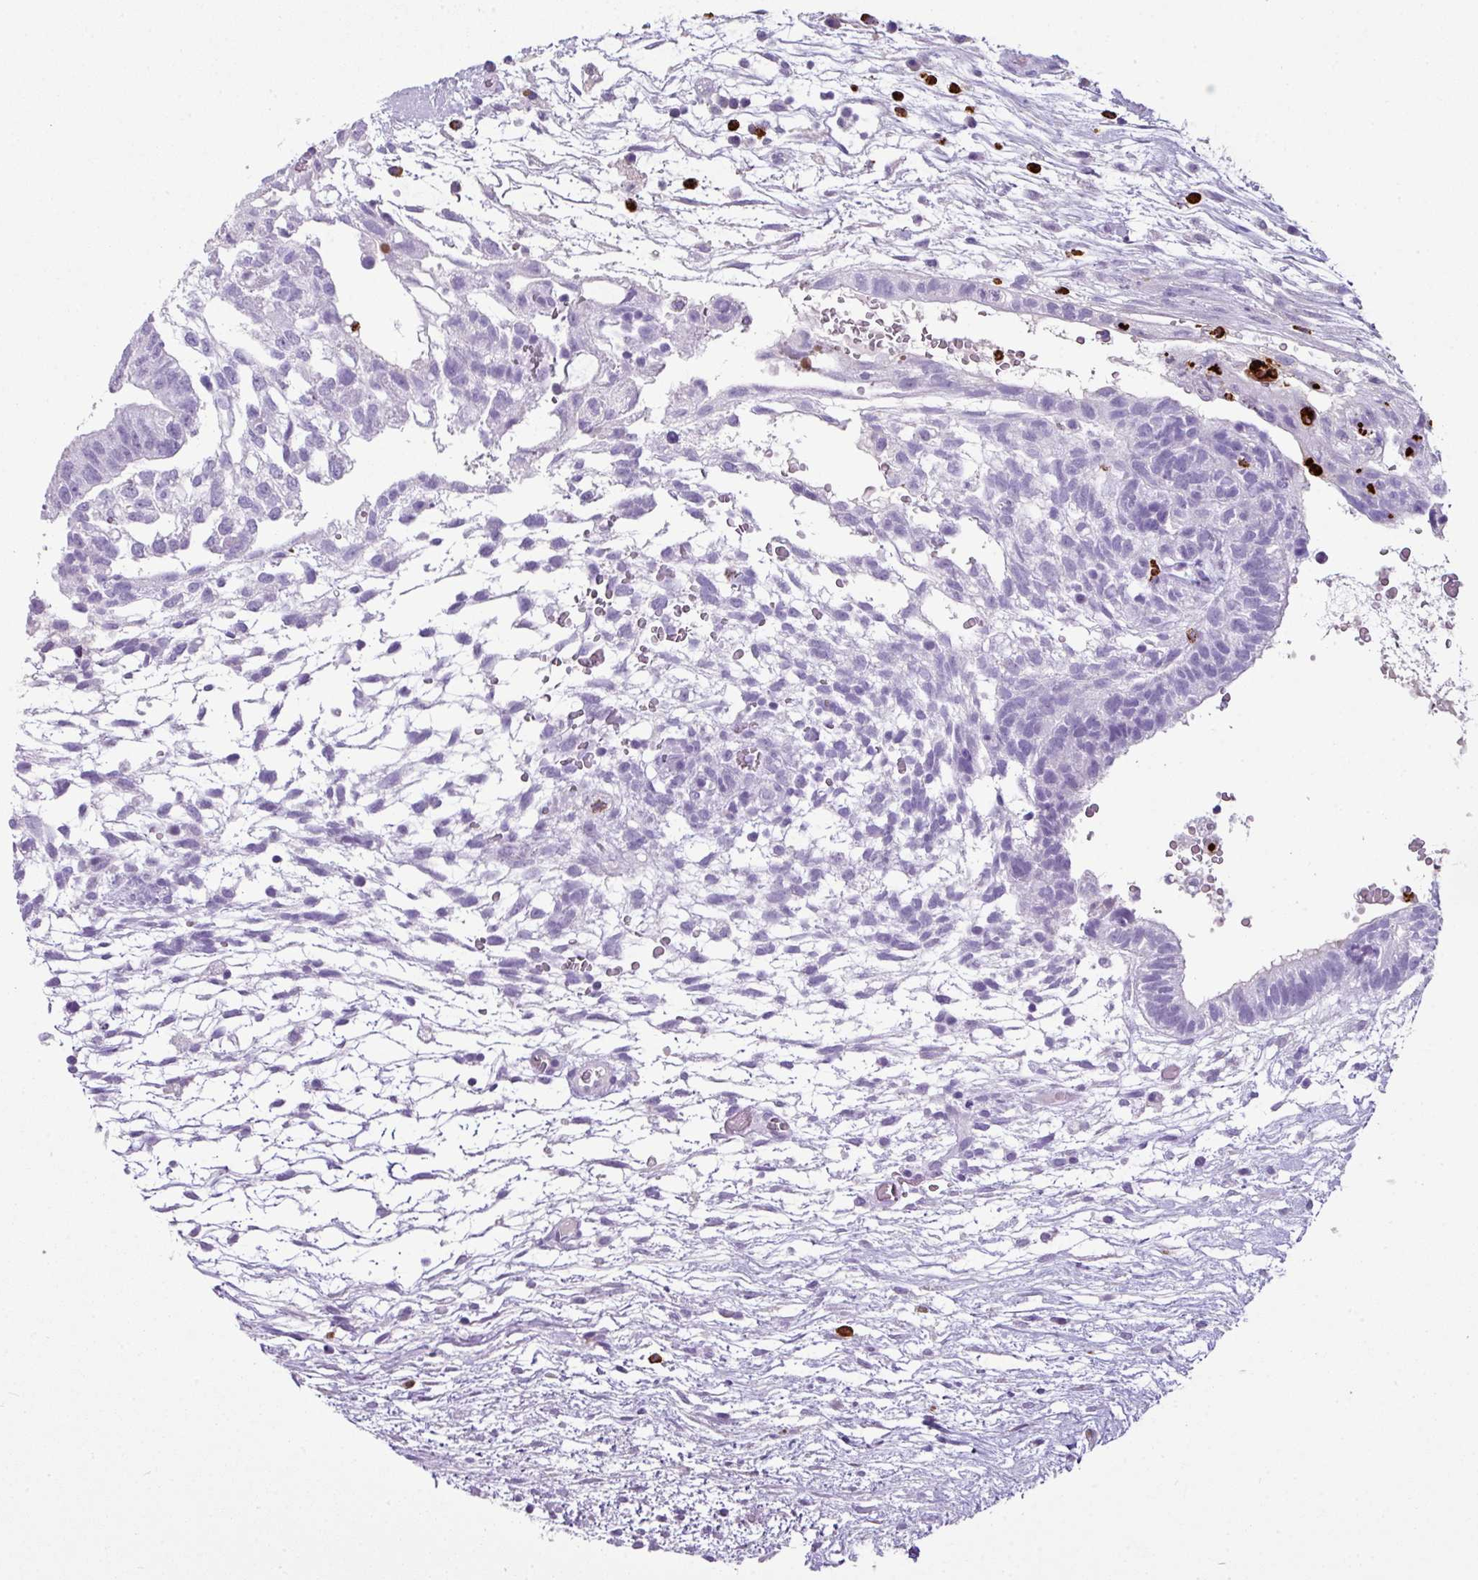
{"staining": {"intensity": "negative", "quantity": "none", "location": "none"}, "tissue": "testis cancer", "cell_type": "Tumor cells", "image_type": "cancer", "snomed": [{"axis": "morphology", "description": "Carcinoma, Embryonal, NOS"}, {"axis": "topography", "description": "Testis"}], "caption": "Protein analysis of embryonal carcinoma (testis) displays no significant staining in tumor cells.", "gene": "CTSG", "patient": {"sex": "male", "age": 32}}